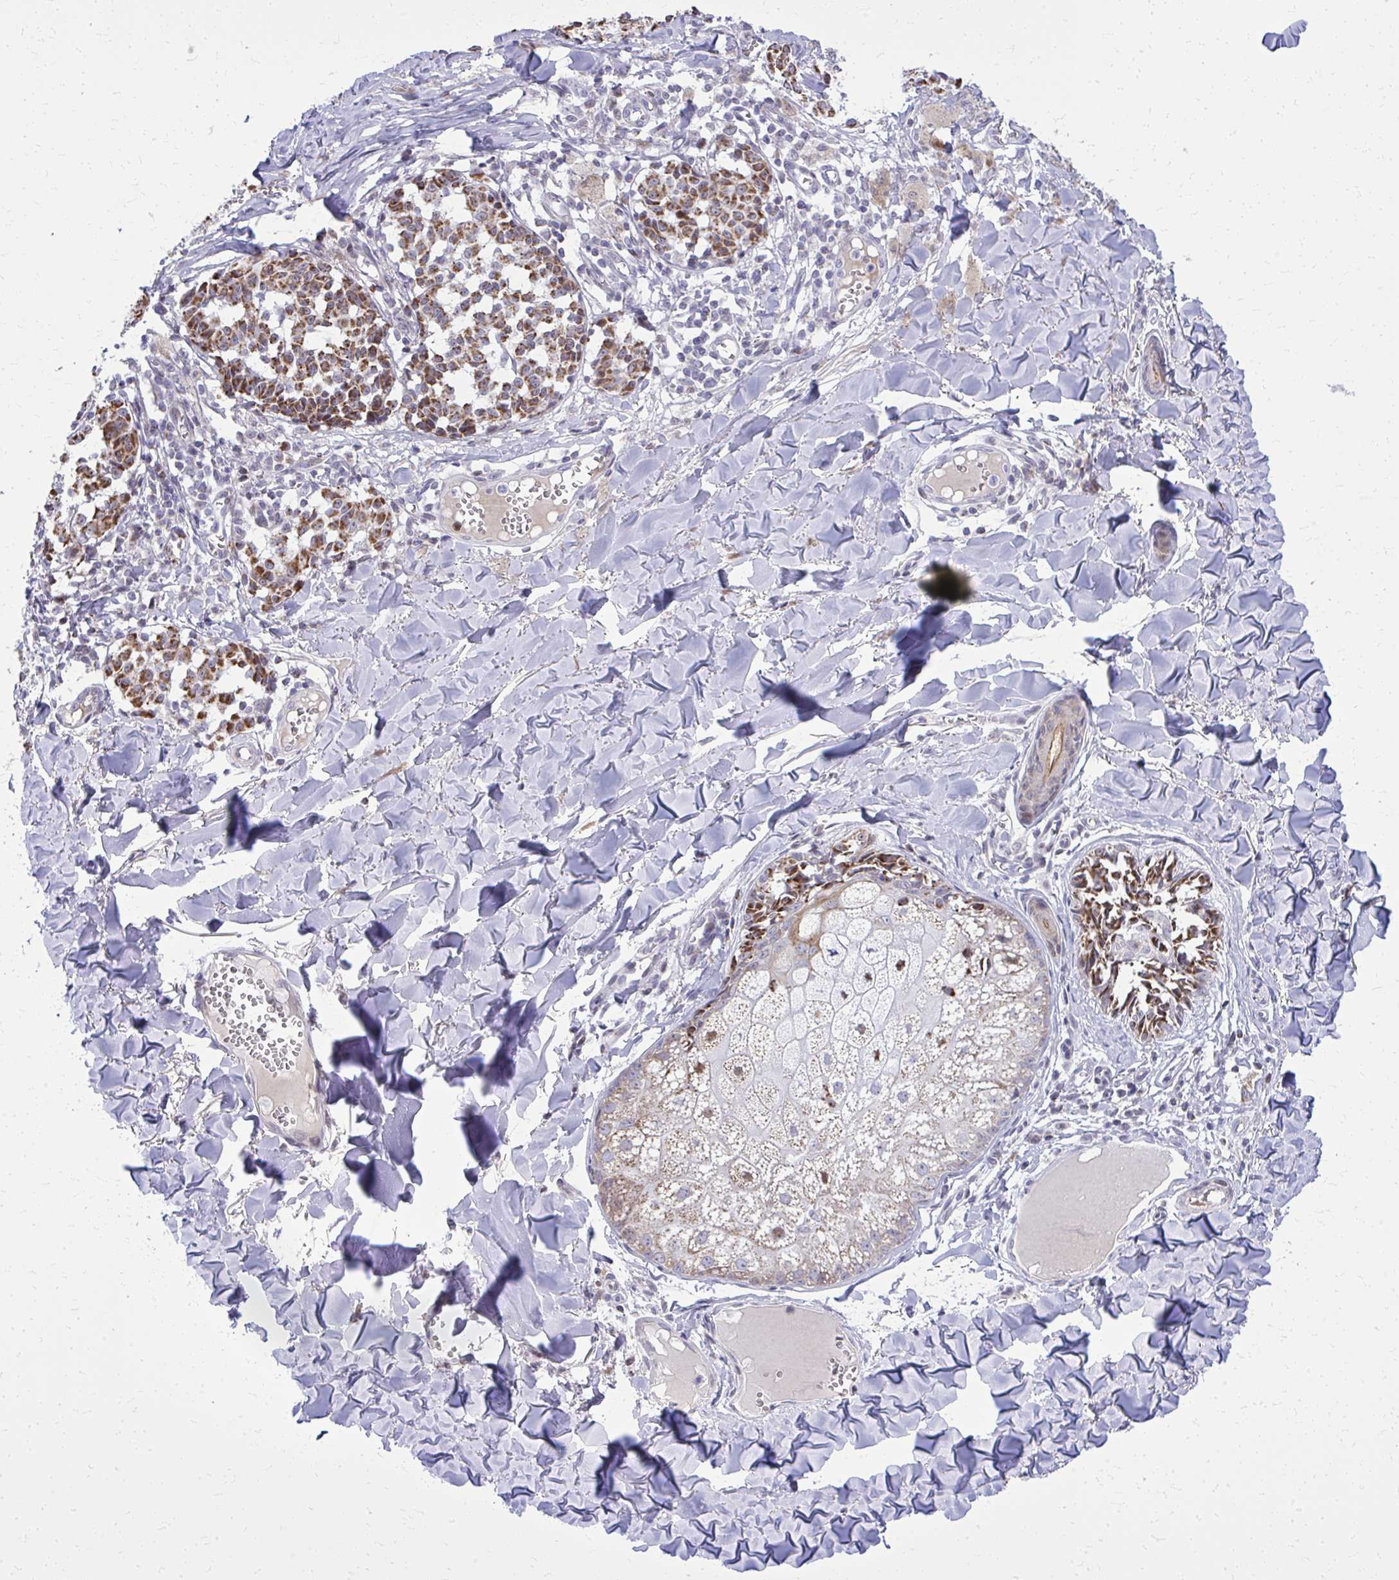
{"staining": {"intensity": "strong", "quantity": ">75%", "location": "cytoplasmic/membranous"}, "tissue": "melanoma", "cell_type": "Tumor cells", "image_type": "cancer", "snomed": [{"axis": "morphology", "description": "Malignant melanoma, NOS"}, {"axis": "topography", "description": "Skin"}], "caption": "Brown immunohistochemical staining in malignant melanoma reveals strong cytoplasmic/membranous positivity in approximately >75% of tumor cells. (DAB IHC with brightfield microscopy, high magnification).", "gene": "ZNF362", "patient": {"sex": "female", "age": 43}}